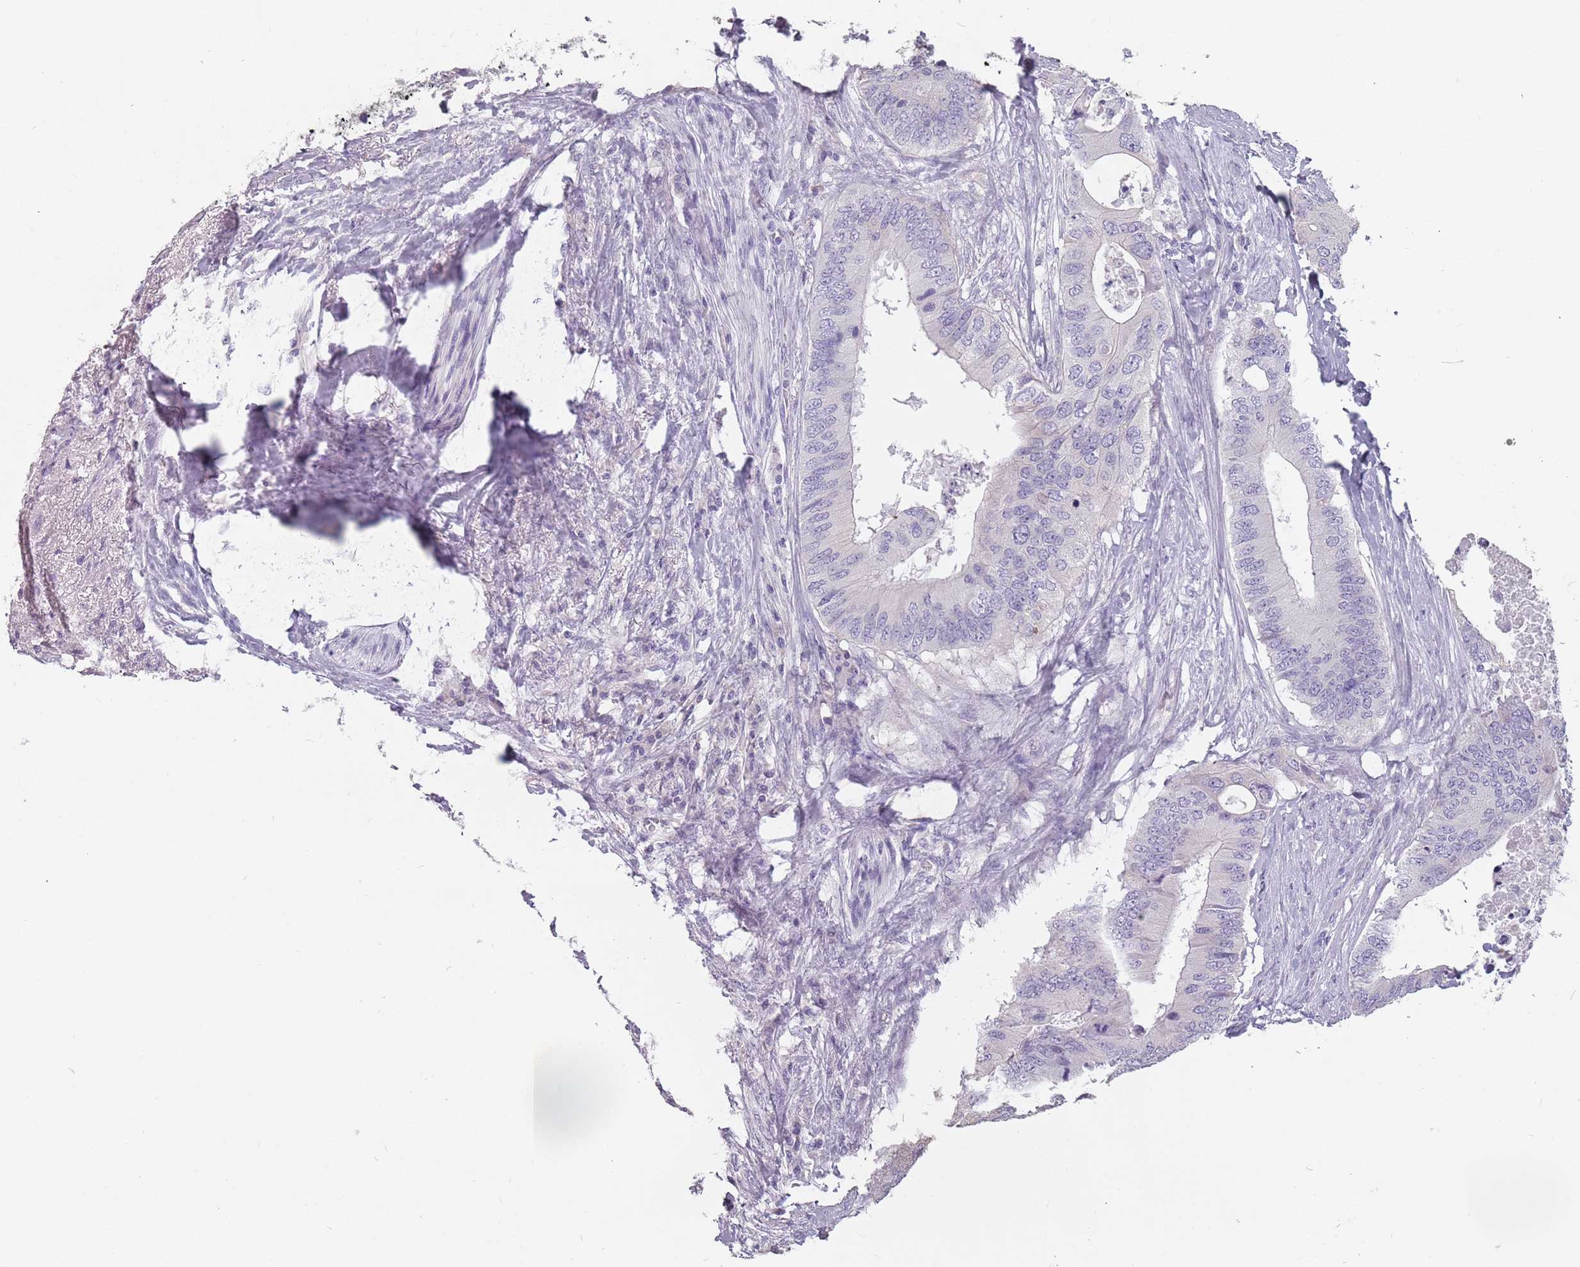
{"staining": {"intensity": "negative", "quantity": "none", "location": "none"}, "tissue": "colorectal cancer", "cell_type": "Tumor cells", "image_type": "cancer", "snomed": [{"axis": "morphology", "description": "Adenocarcinoma, NOS"}, {"axis": "topography", "description": "Colon"}], "caption": "Immunohistochemistry of adenocarcinoma (colorectal) exhibits no positivity in tumor cells.", "gene": "CEP19", "patient": {"sex": "male", "age": 71}}